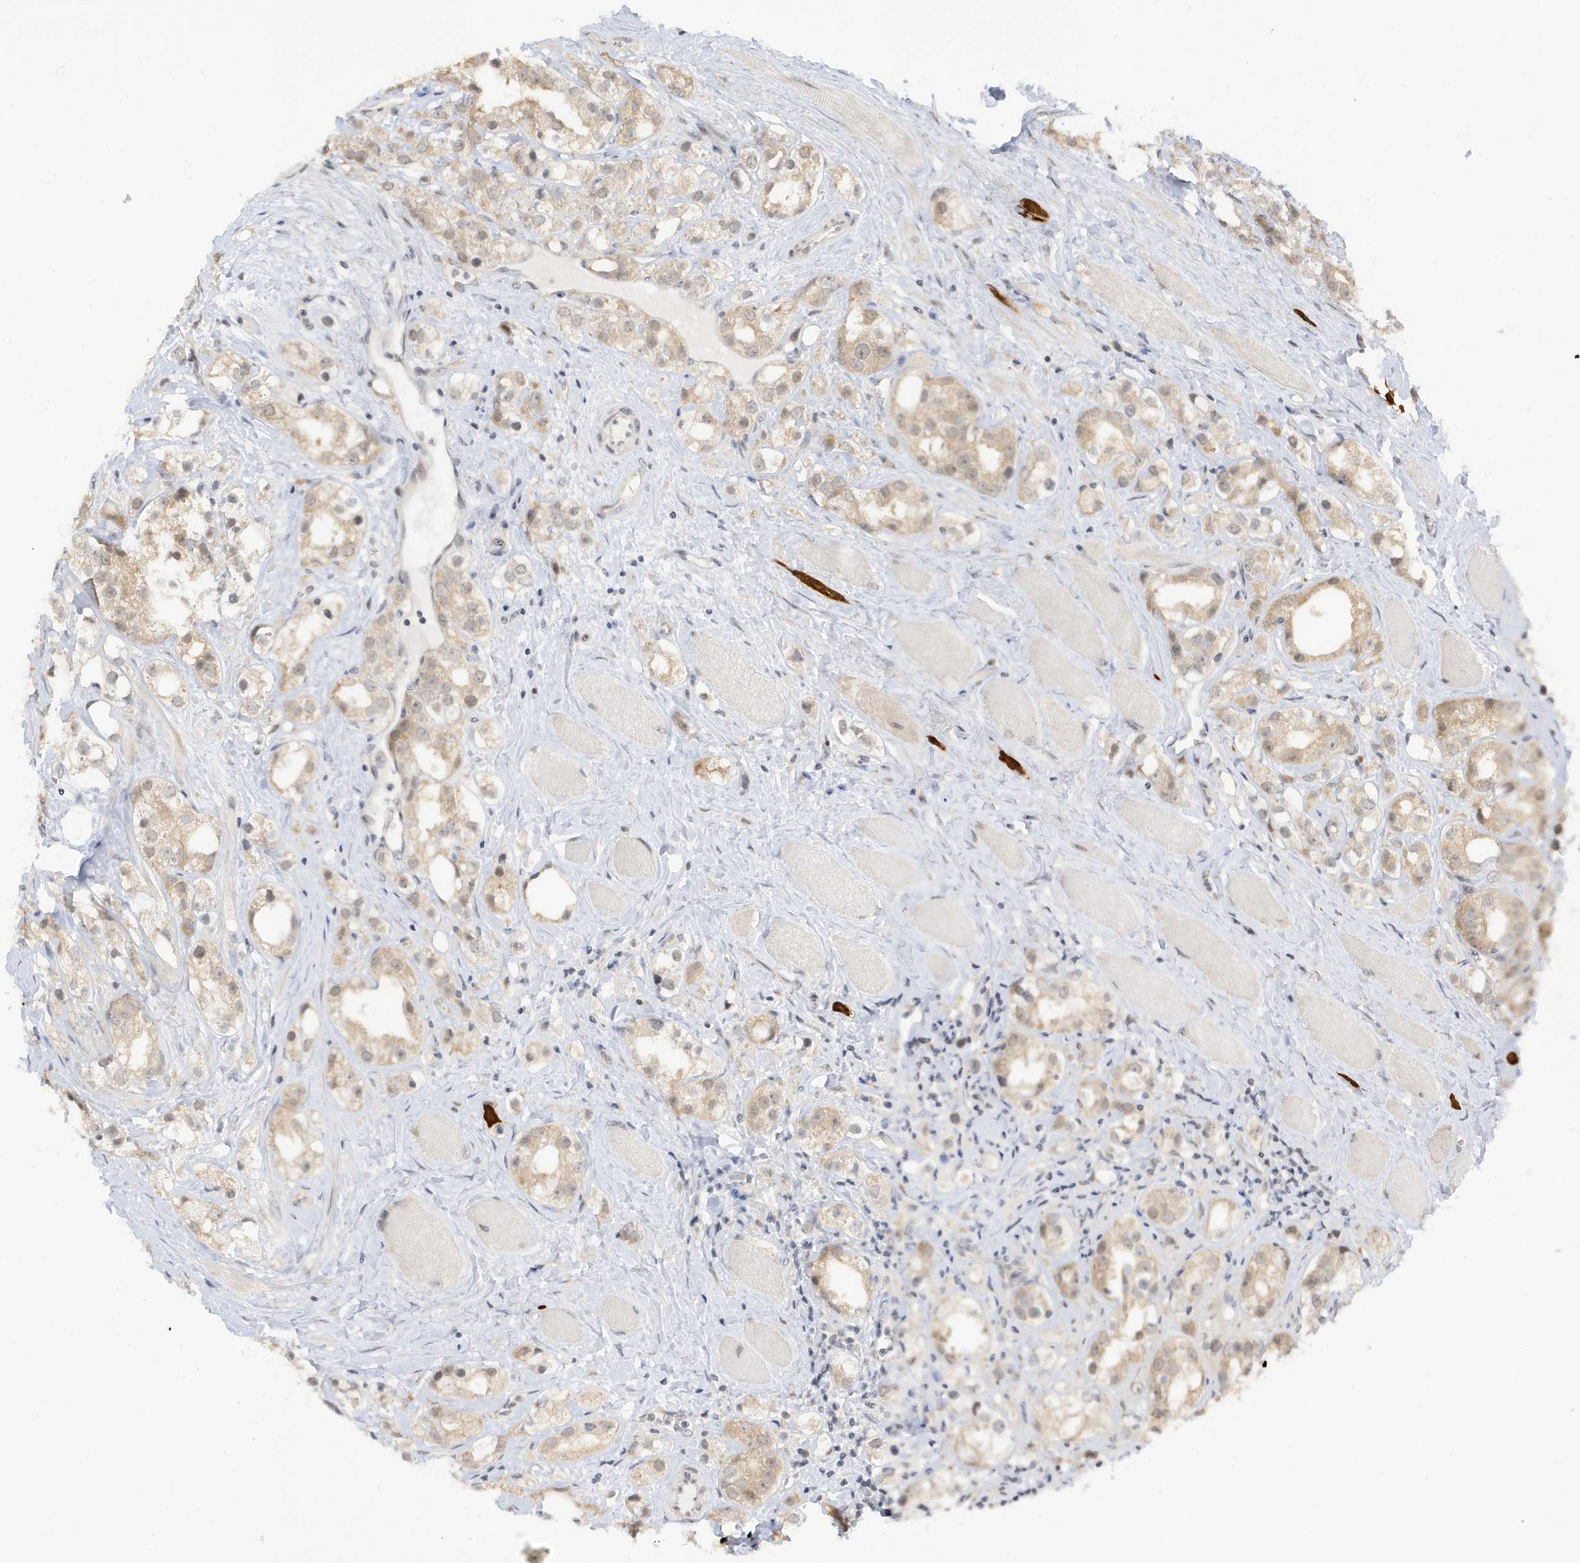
{"staining": {"intensity": "weak", "quantity": ">75%", "location": "cytoplasmic/membranous,nuclear"}, "tissue": "prostate cancer", "cell_type": "Tumor cells", "image_type": "cancer", "snomed": [{"axis": "morphology", "description": "Adenocarcinoma, NOS"}, {"axis": "topography", "description": "Prostate"}], "caption": "Immunohistochemical staining of human adenocarcinoma (prostate) demonstrates low levels of weak cytoplasmic/membranous and nuclear protein staining in about >75% of tumor cells.", "gene": "TAB3", "patient": {"sex": "male", "age": 79}}